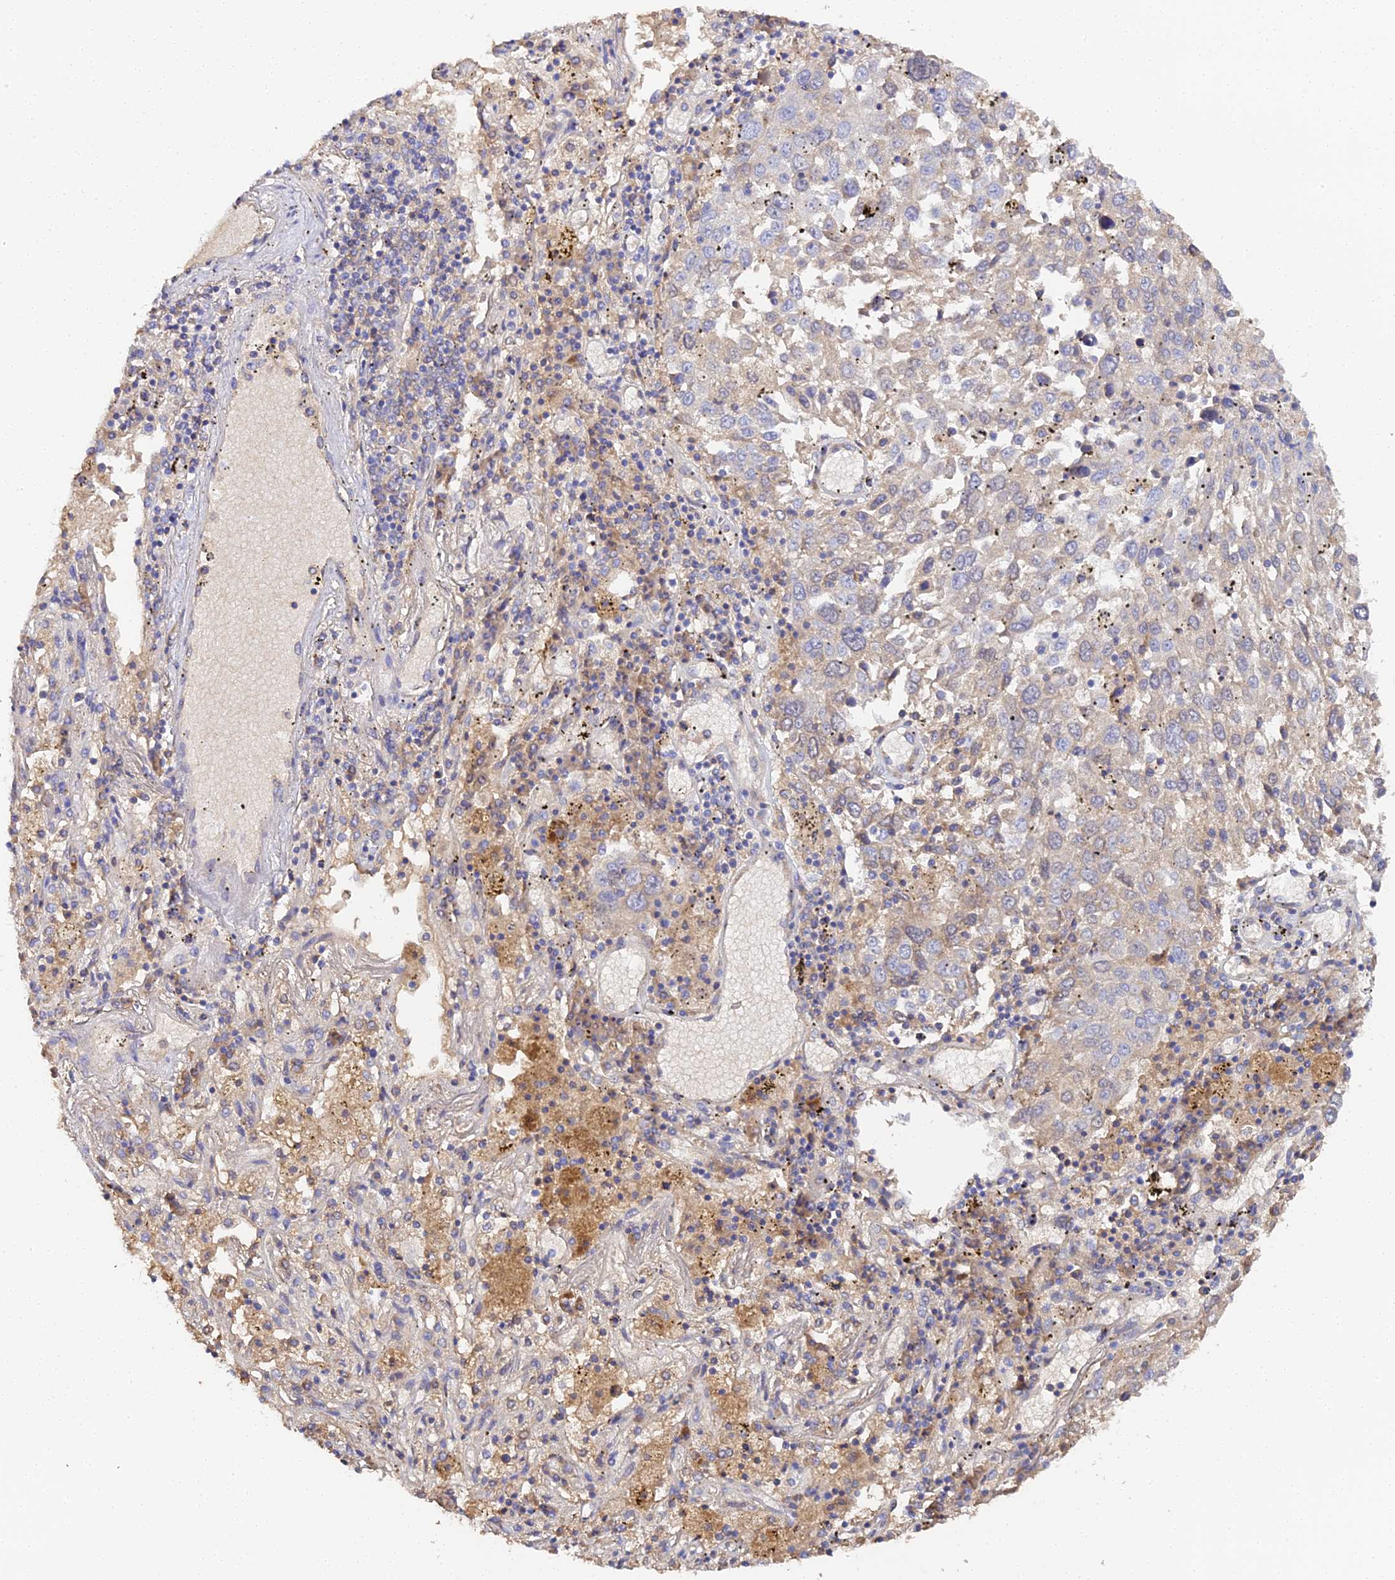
{"staining": {"intensity": "weak", "quantity": "<25%", "location": "cytoplasmic/membranous"}, "tissue": "lung cancer", "cell_type": "Tumor cells", "image_type": "cancer", "snomed": [{"axis": "morphology", "description": "Squamous cell carcinoma, NOS"}, {"axis": "topography", "description": "Lung"}], "caption": "This is an immunohistochemistry histopathology image of lung cancer (squamous cell carcinoma). There is no staining in tumor cells.", "gene": "SCX", "patient": {"sex": "male", "age": 65}}